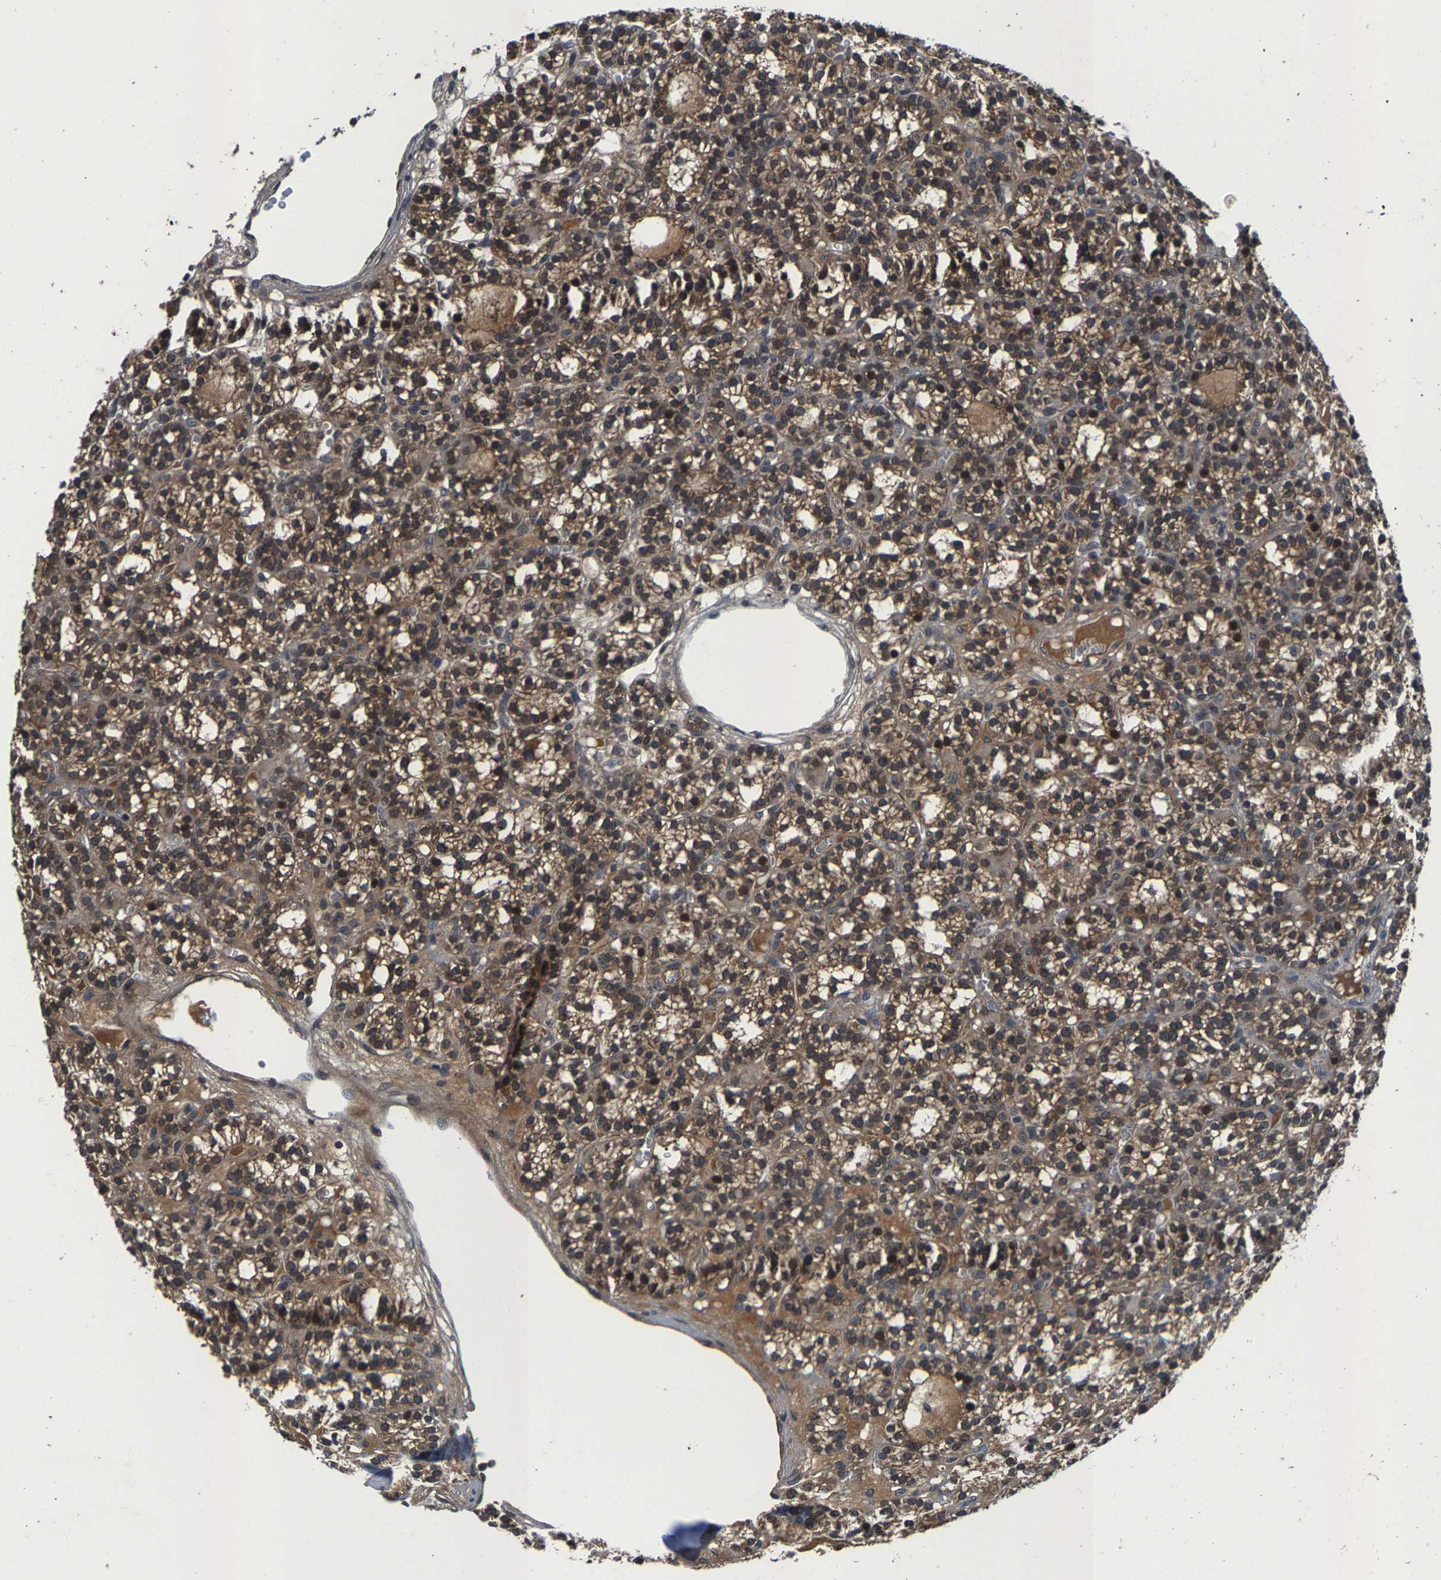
{"staining": {"intensity": "weak", "quantity": ">75%", "location": "cytoplasmic/membranous,nuclear"}, "tissue": "parathyroid gland", "cell_type": "Glandular cells", "image_type": "normal", "snomed": [{"axis": "morphology", "description": "Normal tissue, NOS"}, {"axis": "morphology", "description": "Adenoma, NOS"}, {"axis": "topography", "description": "Parathyroid gland"}], "caption": "Protein staining reveals weak cytoplasmic/membranous,nuclear positivity in approximately >75% of glandular cells in normal parathyroid gland.", "gene": "HUWE1", "patient": {"sex": "female", "age": 58}}